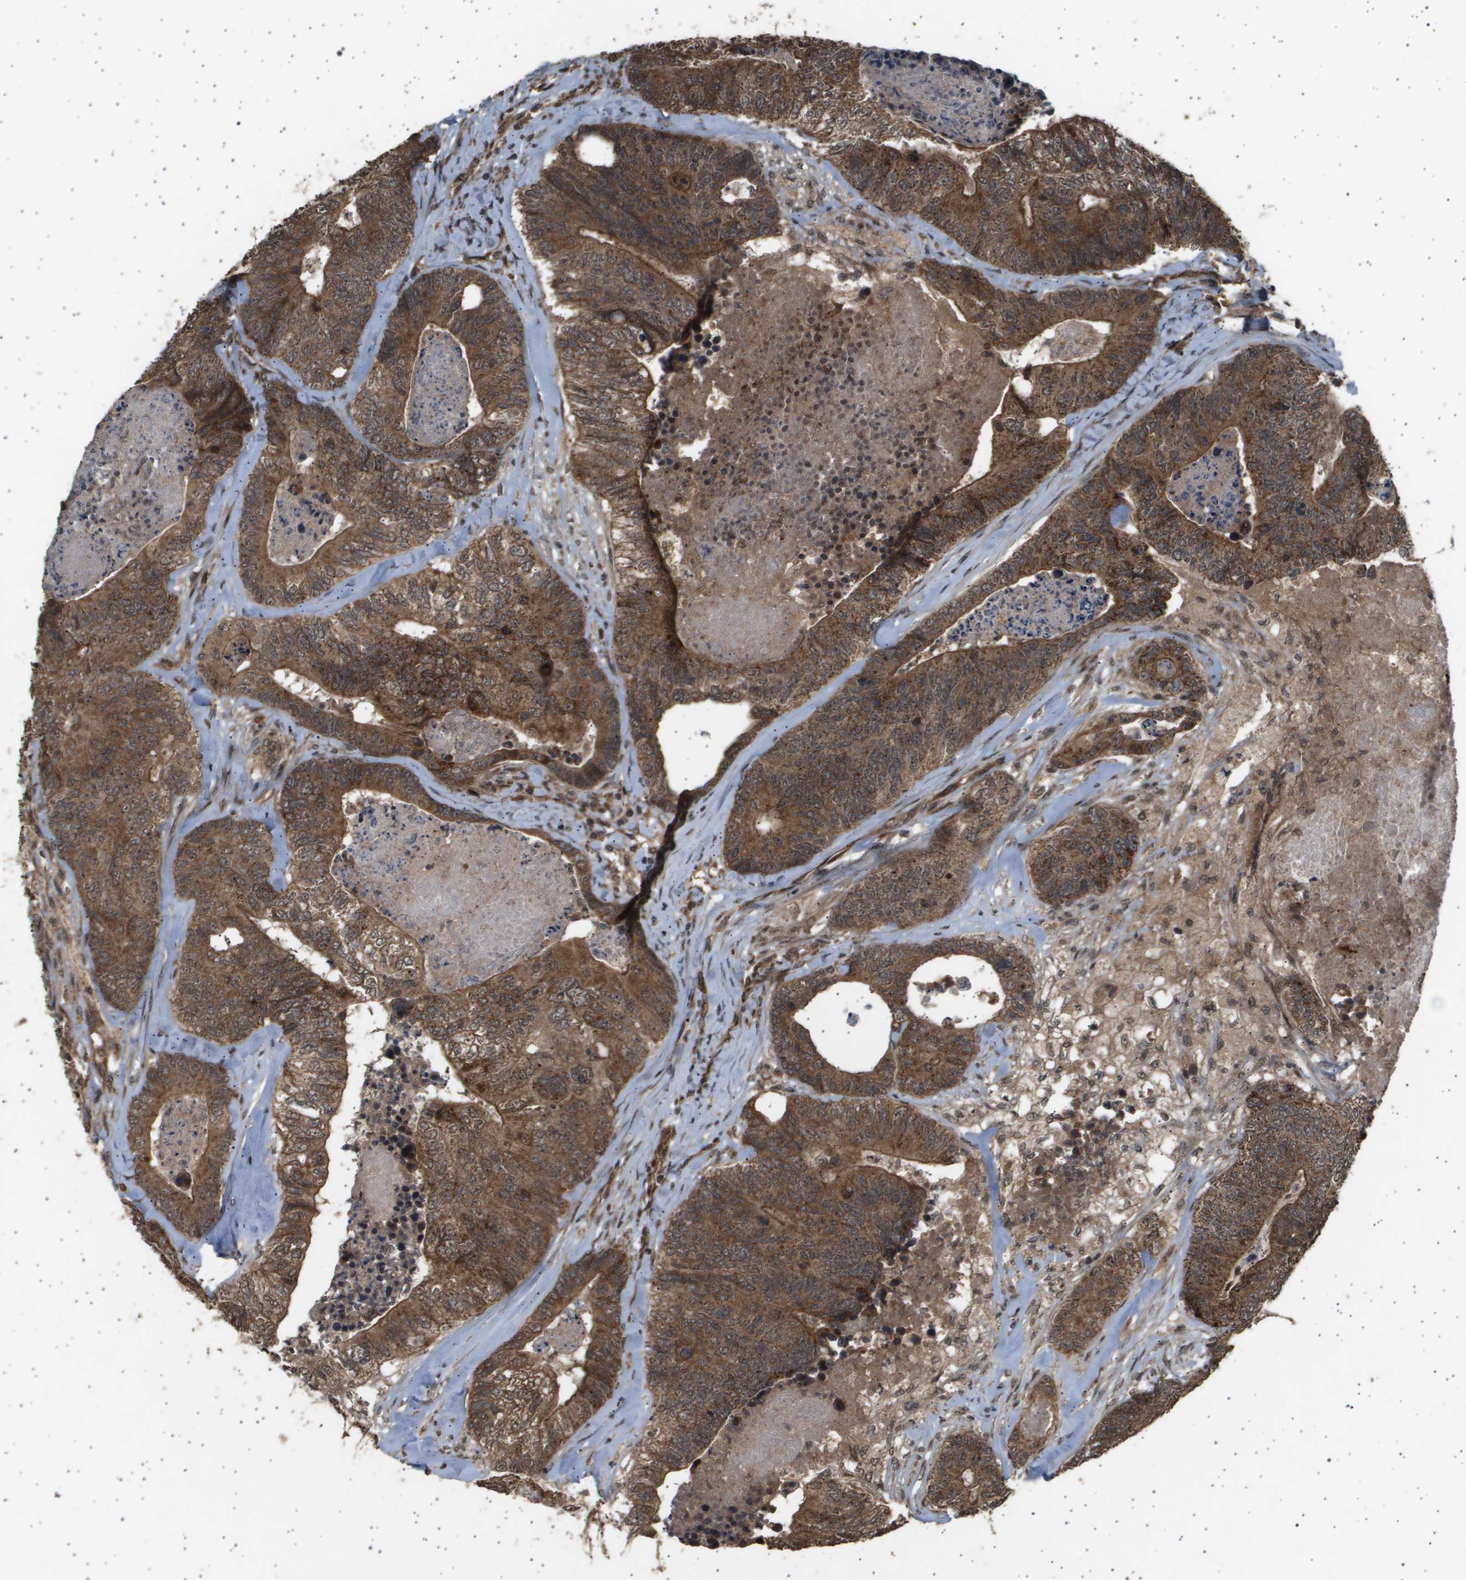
{"staining": {"intensity": "moderate", "quantity": ">75%", "location": "cytoplasmic/membranous,nuclear"}, "tissue": "colorectal cancer", "cell_type": "Tumor cells", "image_type": "cancer", "snomed": [{"axis": "morphology", "description": "Adenocarcinoma, NOS"}, {"axis": "topography", "description": "Colon"}], "caption": "This is a histology image of IHC staining of colorectal cancer (adenocarcinoma), which shows moderate expression in the cytoplasmic/membranous and nuclear of tumor cells.", "gene": "TNRC6A", "patient": {"sex": "female", "age": 67}}